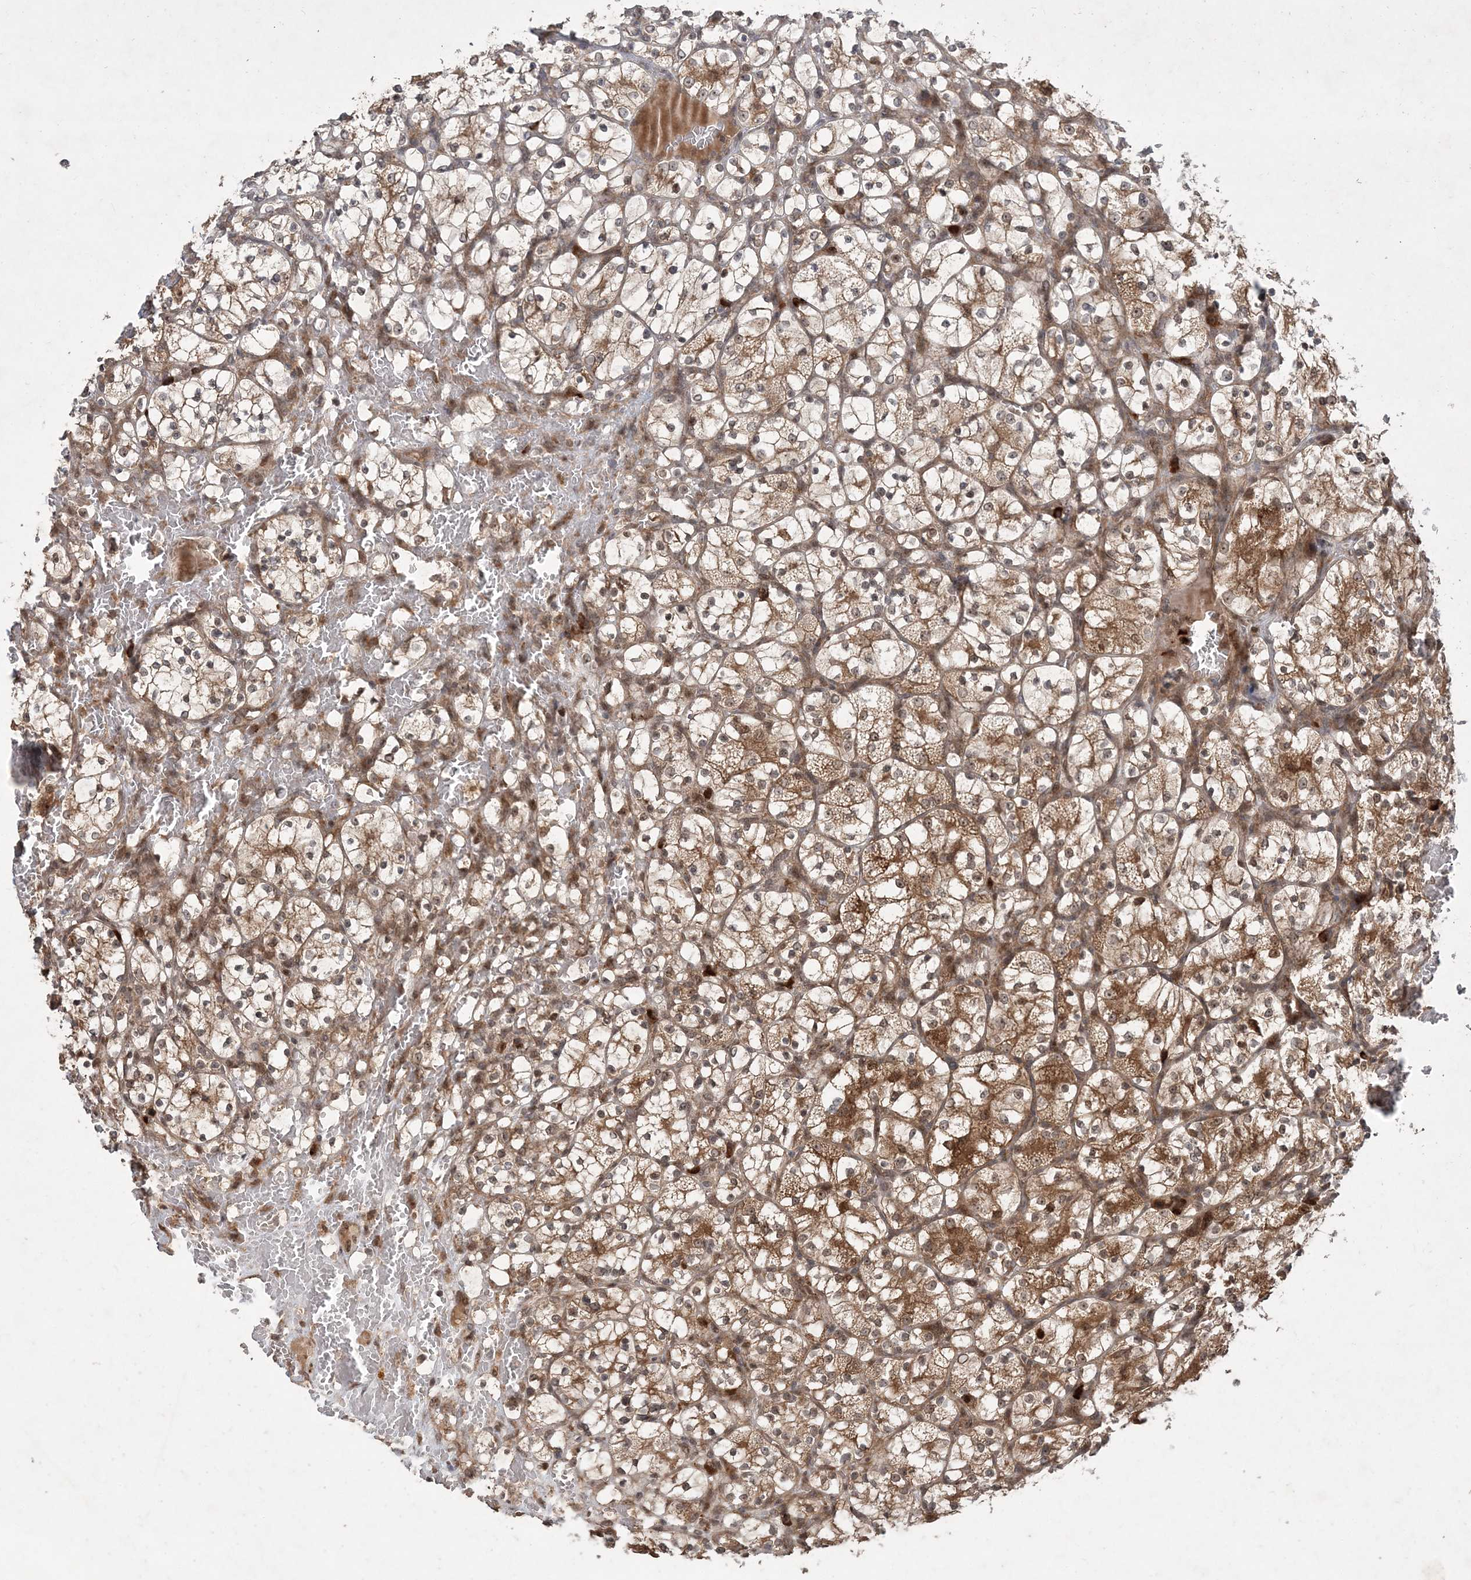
{"staining": {"intensity": "moderate", "quantity": "25%-75%", "location": "cytoplasmic/membranous"}, "tissue": "renal cancer", "cell_type": "Tumor cells", "image_type": "cancer", "snomed": [{"axis": "morphology", "description": "Adenocarcinoma, NOS"}, {"axis": "topography", "description": "Kidney"}], "caption": "Moderate cytoplasmic/membranous protein positivity is present in about 25%-75% of tumor cells in renal adenocarcinoma. (Stains: DAB (3,3'-diaminobenzidine) in brown, nuclei in blue, Microscopy: brightfield microscopy at high magnification).", "gene": "UBR3", "patient": {"sex": "female", "age": 69}}